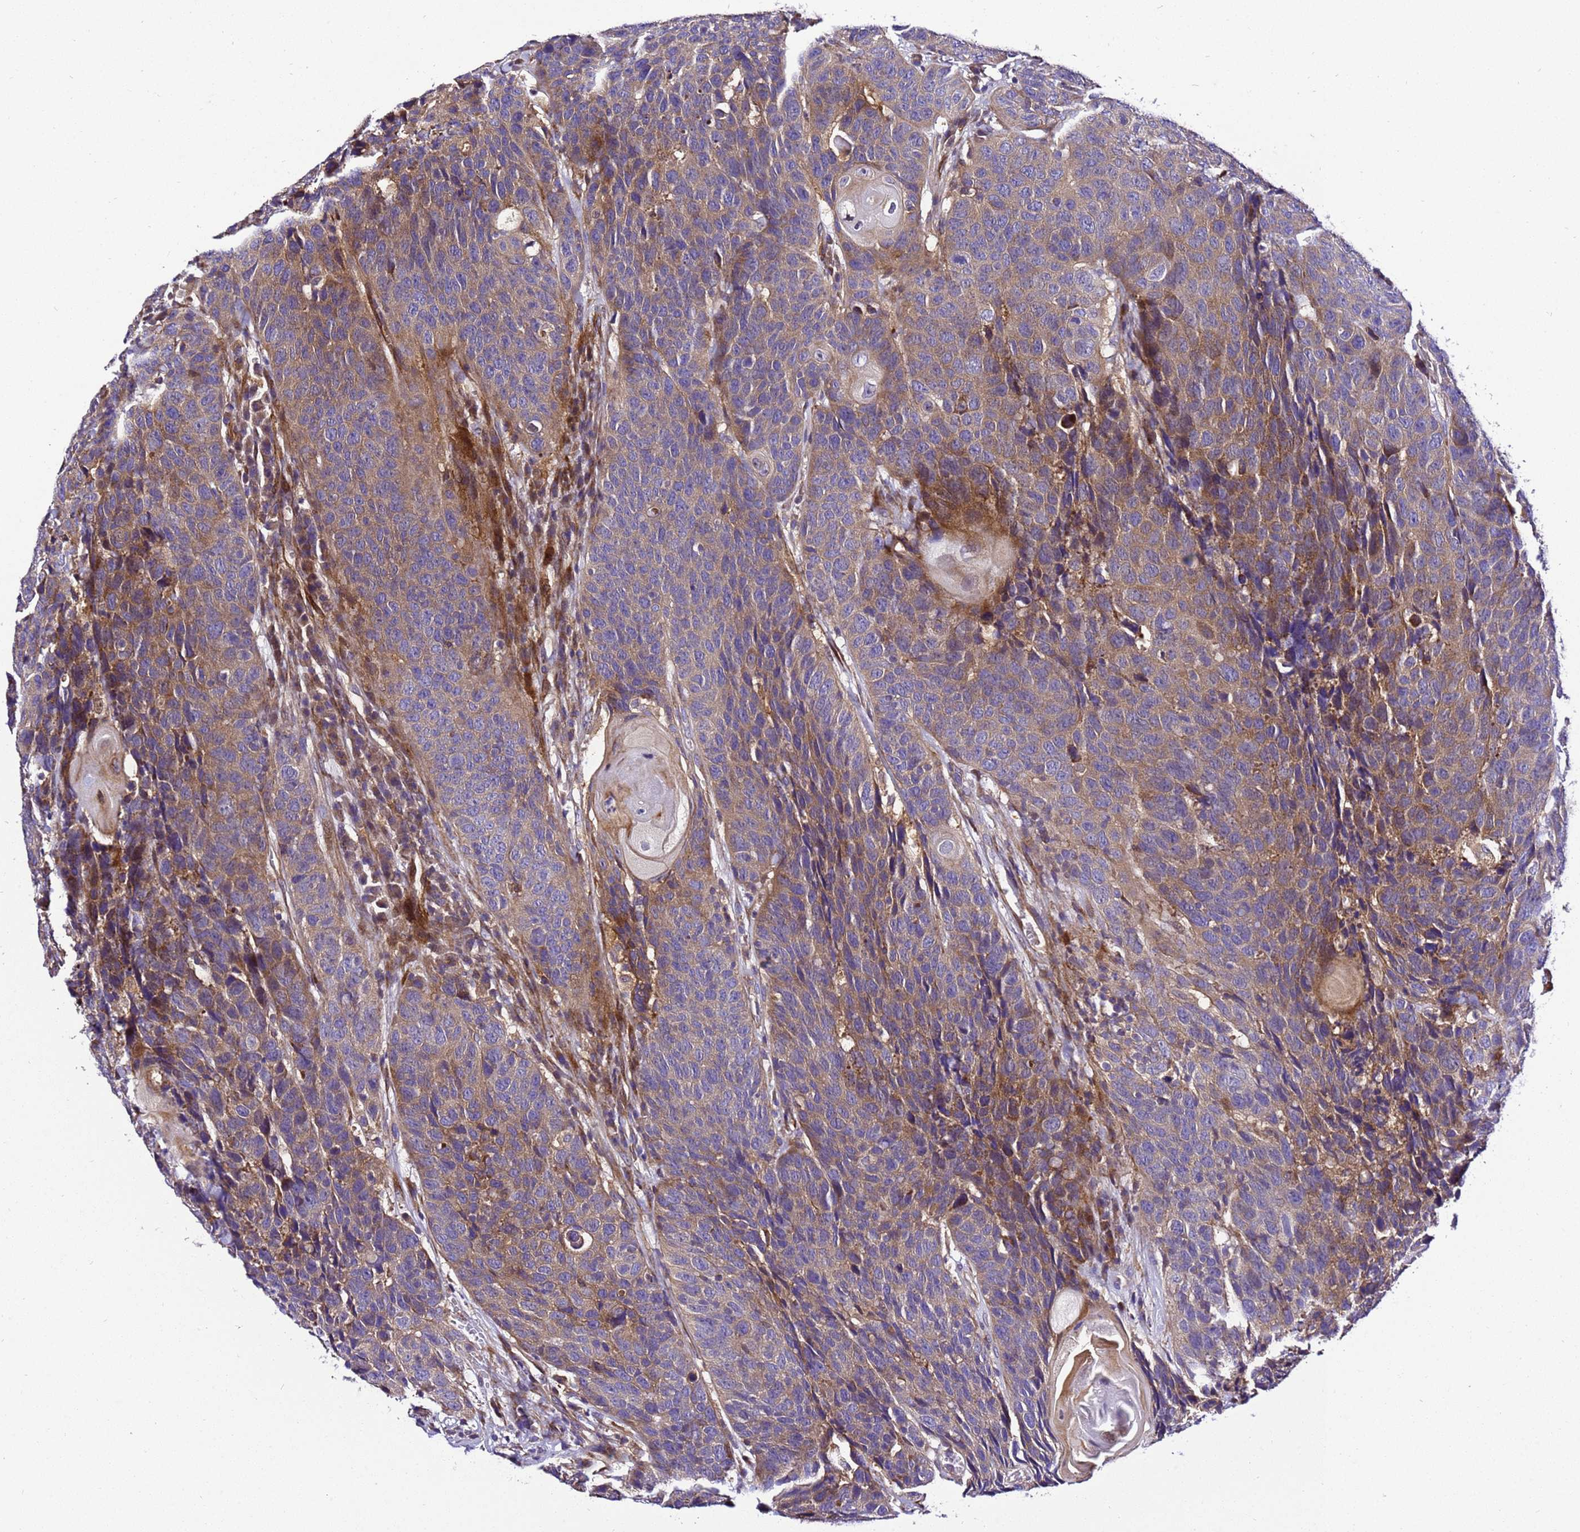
{"staining": {"intensity": "moderate", "quantity": "<25%", "location": "cytoplasmic/membranous"}, "tissue": "head and neck cancer", "cell_type": "Tumor cells", "image_type": "cancer", "snomed": [{"axis": "morphology", "description": "Squamous cell carcinoma, NOS"}, {"axis": "topography", "description": "Head-Neck"}], "caption": "Head and neck cancer (squamous cell carcinoma) stained with a protein marker displays moderate staining in tumor cells.", "gene": "ZNF417", "patient": {"sex": "male", "age": 66}}